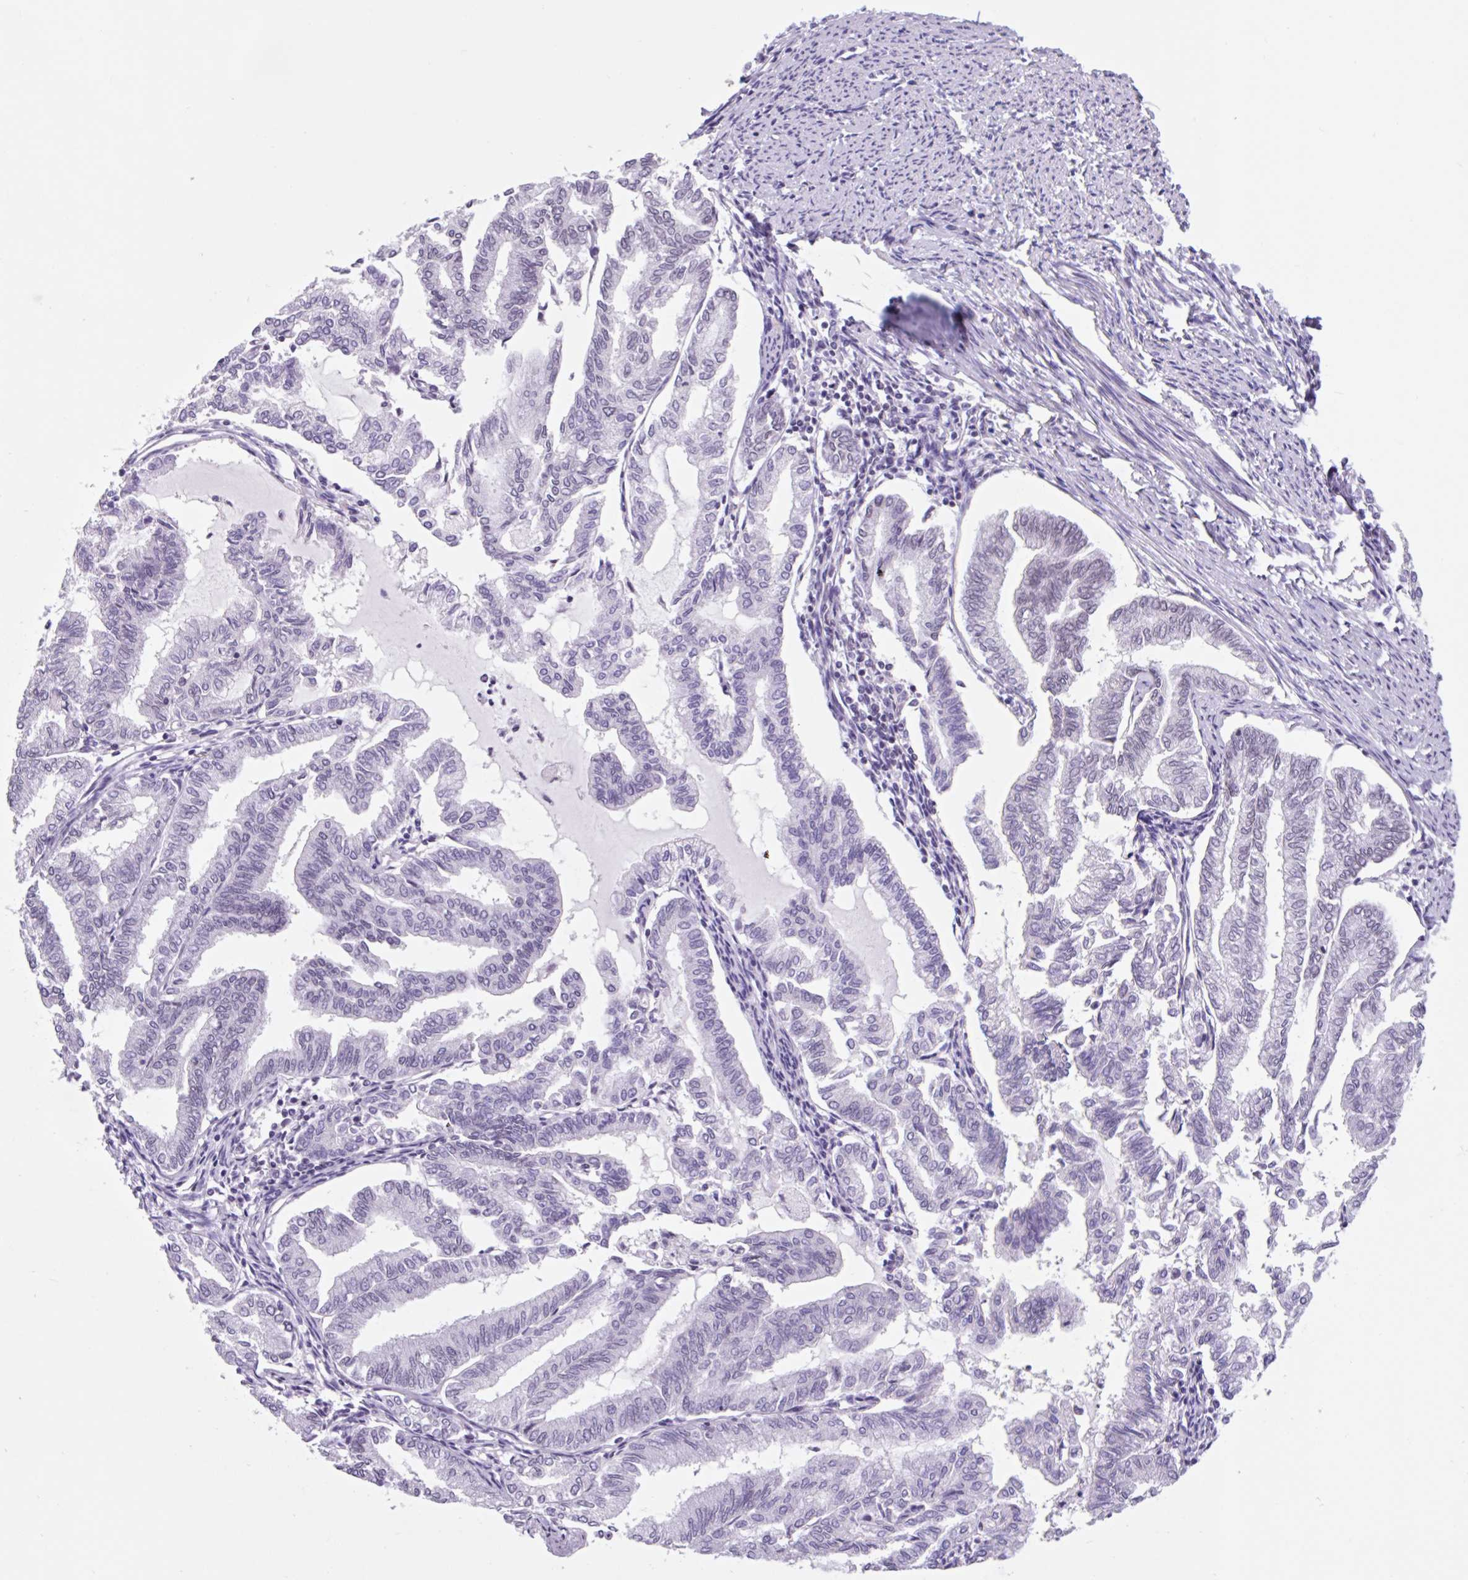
{"staining": {"intensity": "negative", "quantity": "none", "location": "none"}, "tissue": "endometrial cancer", "cell_type": "Tumor cells", "image_type": "cancer", "snomed": [{"axis": "morphology", "description": "Adenocarcinoma, NOS"}, {"axis": "topography", "description": "Endometrium"}], "caption": "An image of human endometrial adenocarcinoma is negative for staining in tumor cells.", "gene": "VPREB1", "patient": {"sex": "female", "age": 79}}